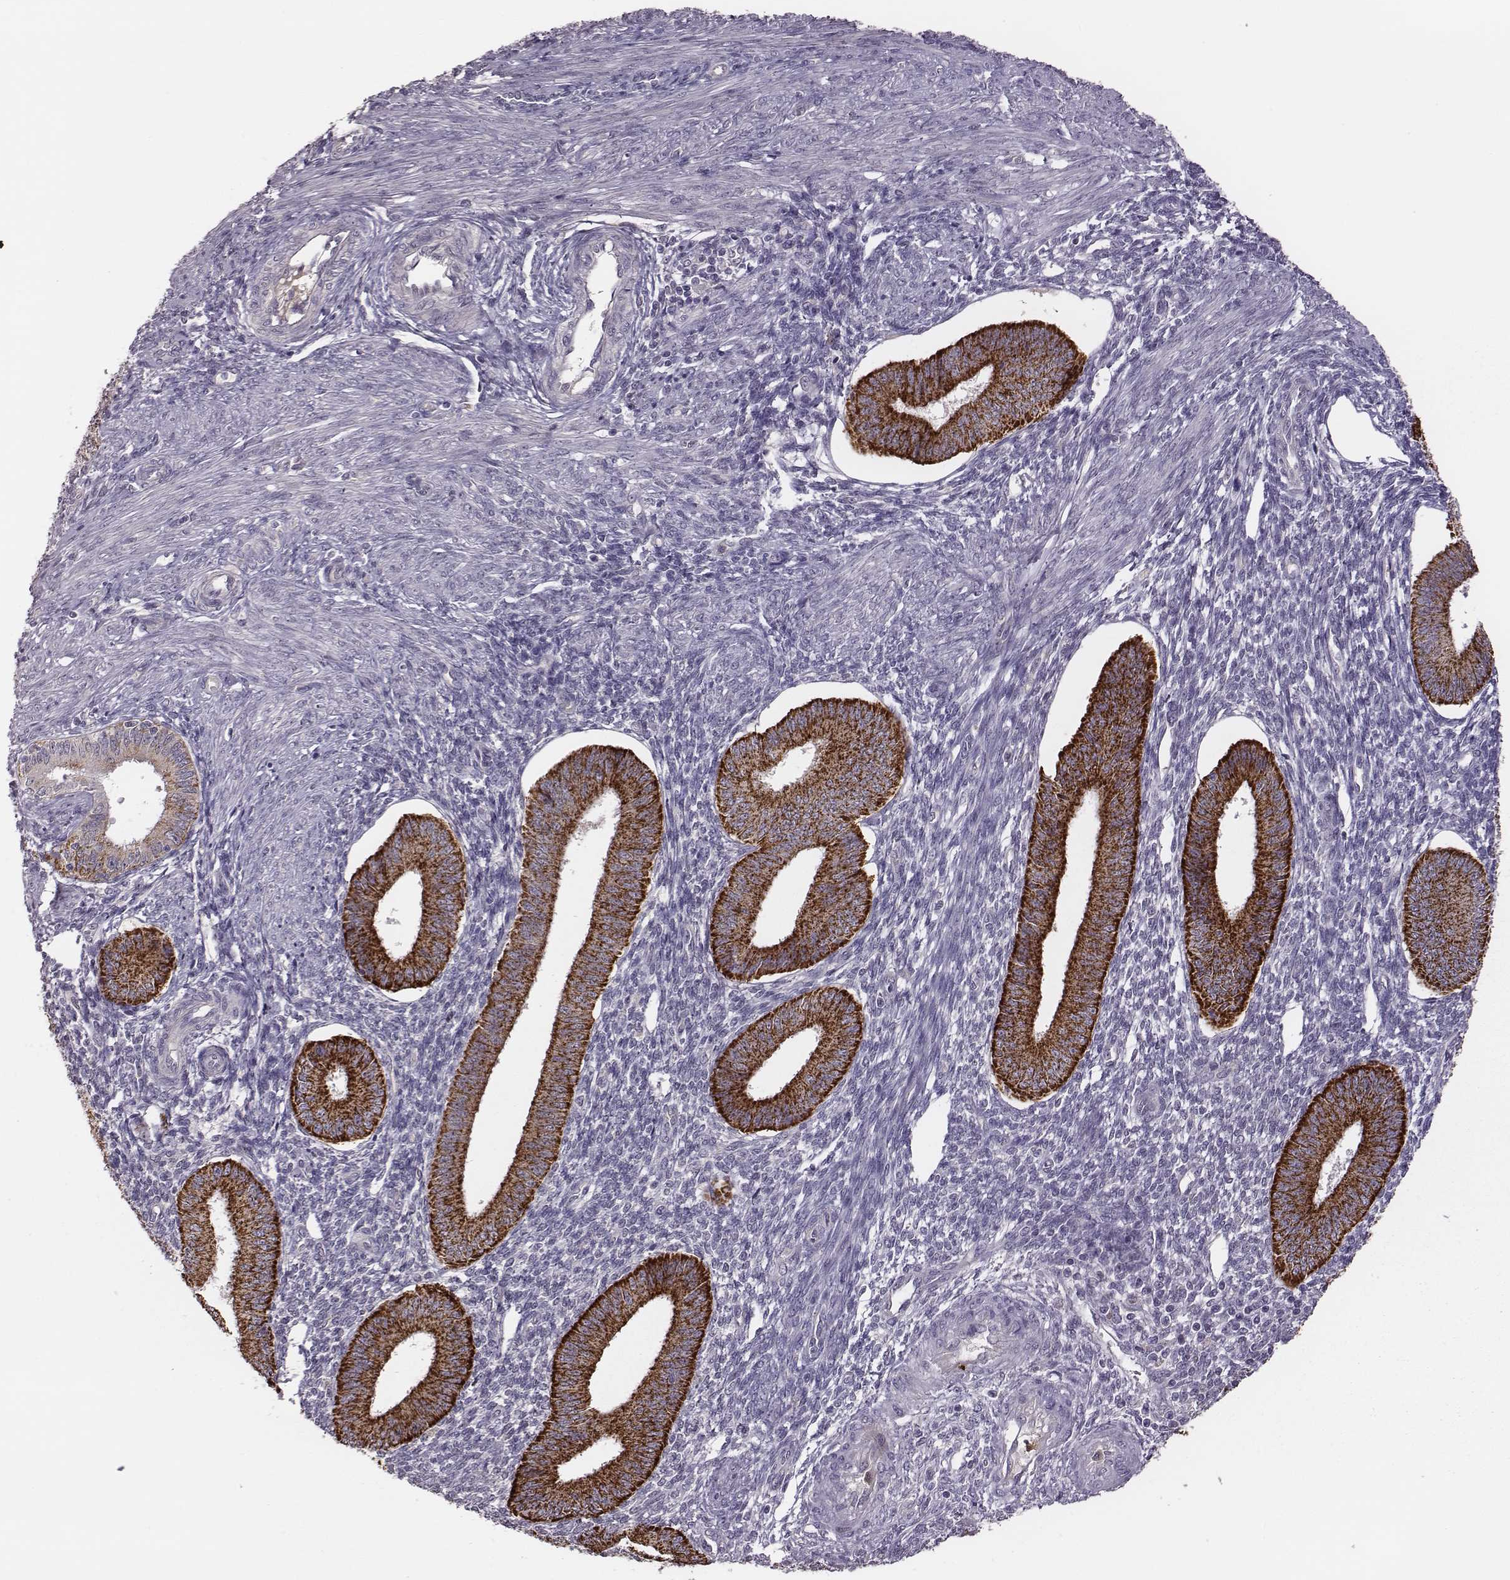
{"staining": {"intensity": "negative", "quantity": "none", "location": "none"}, "tissue": "endometrium", "cell_type": "Cells in endometrial stroma", "image_type": "normal", "snomed": [{"axis": "morphology", "description": "Normal tissue, NOS"}, {"axis": "topography", "description": "Endometrium"}], "caption": "Immunohistochemistry (IHC) histopathology image of benign endometrium: endometrium stained with DAB (3,3'-diaminobenzidine) exhibits no significant protein staining in cells in endometrial stroma.", "gene": "KMO", "patient": {"sex": "female", "age": 39}}